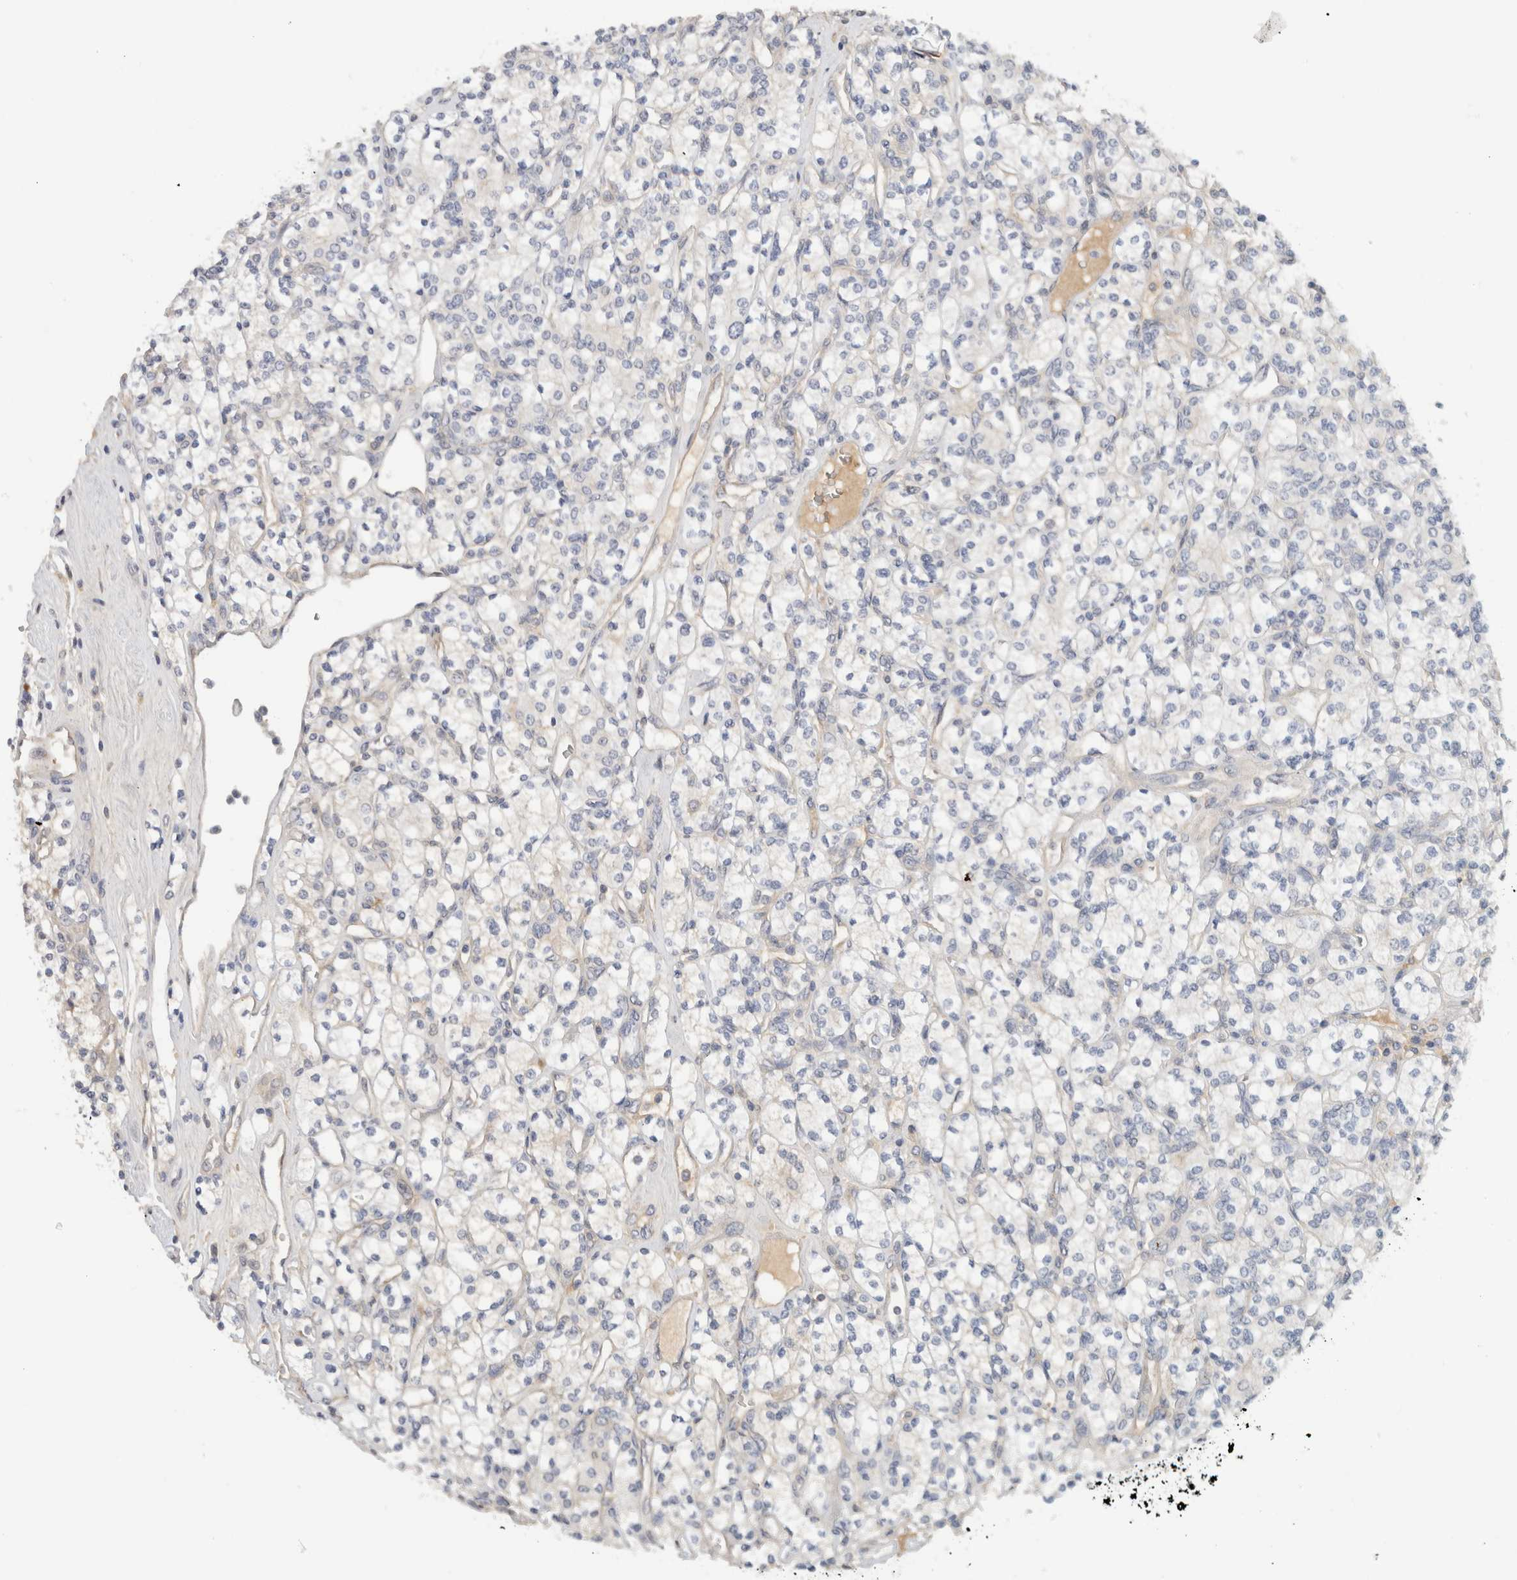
{"staining": {"intensity": "negative", "quantity": "none", "location": "none"}, "tissue": "renal cancer", "cell_type": "Tumor cells", "image_type": "cancer", "snomed": [{"axis": "morphology", "description": "Adenocarcinoma, NOS"}, {"axis": "topography", "description": "Kidney"}], "caption": "A high-resolution photomicrograph shows immunohistochemistry staining of adenocarcinoma (renal), which reveals no significant staining in tumor cells.", "gene": "HCN3", "patient": {"sex": "male", "age": 77}}